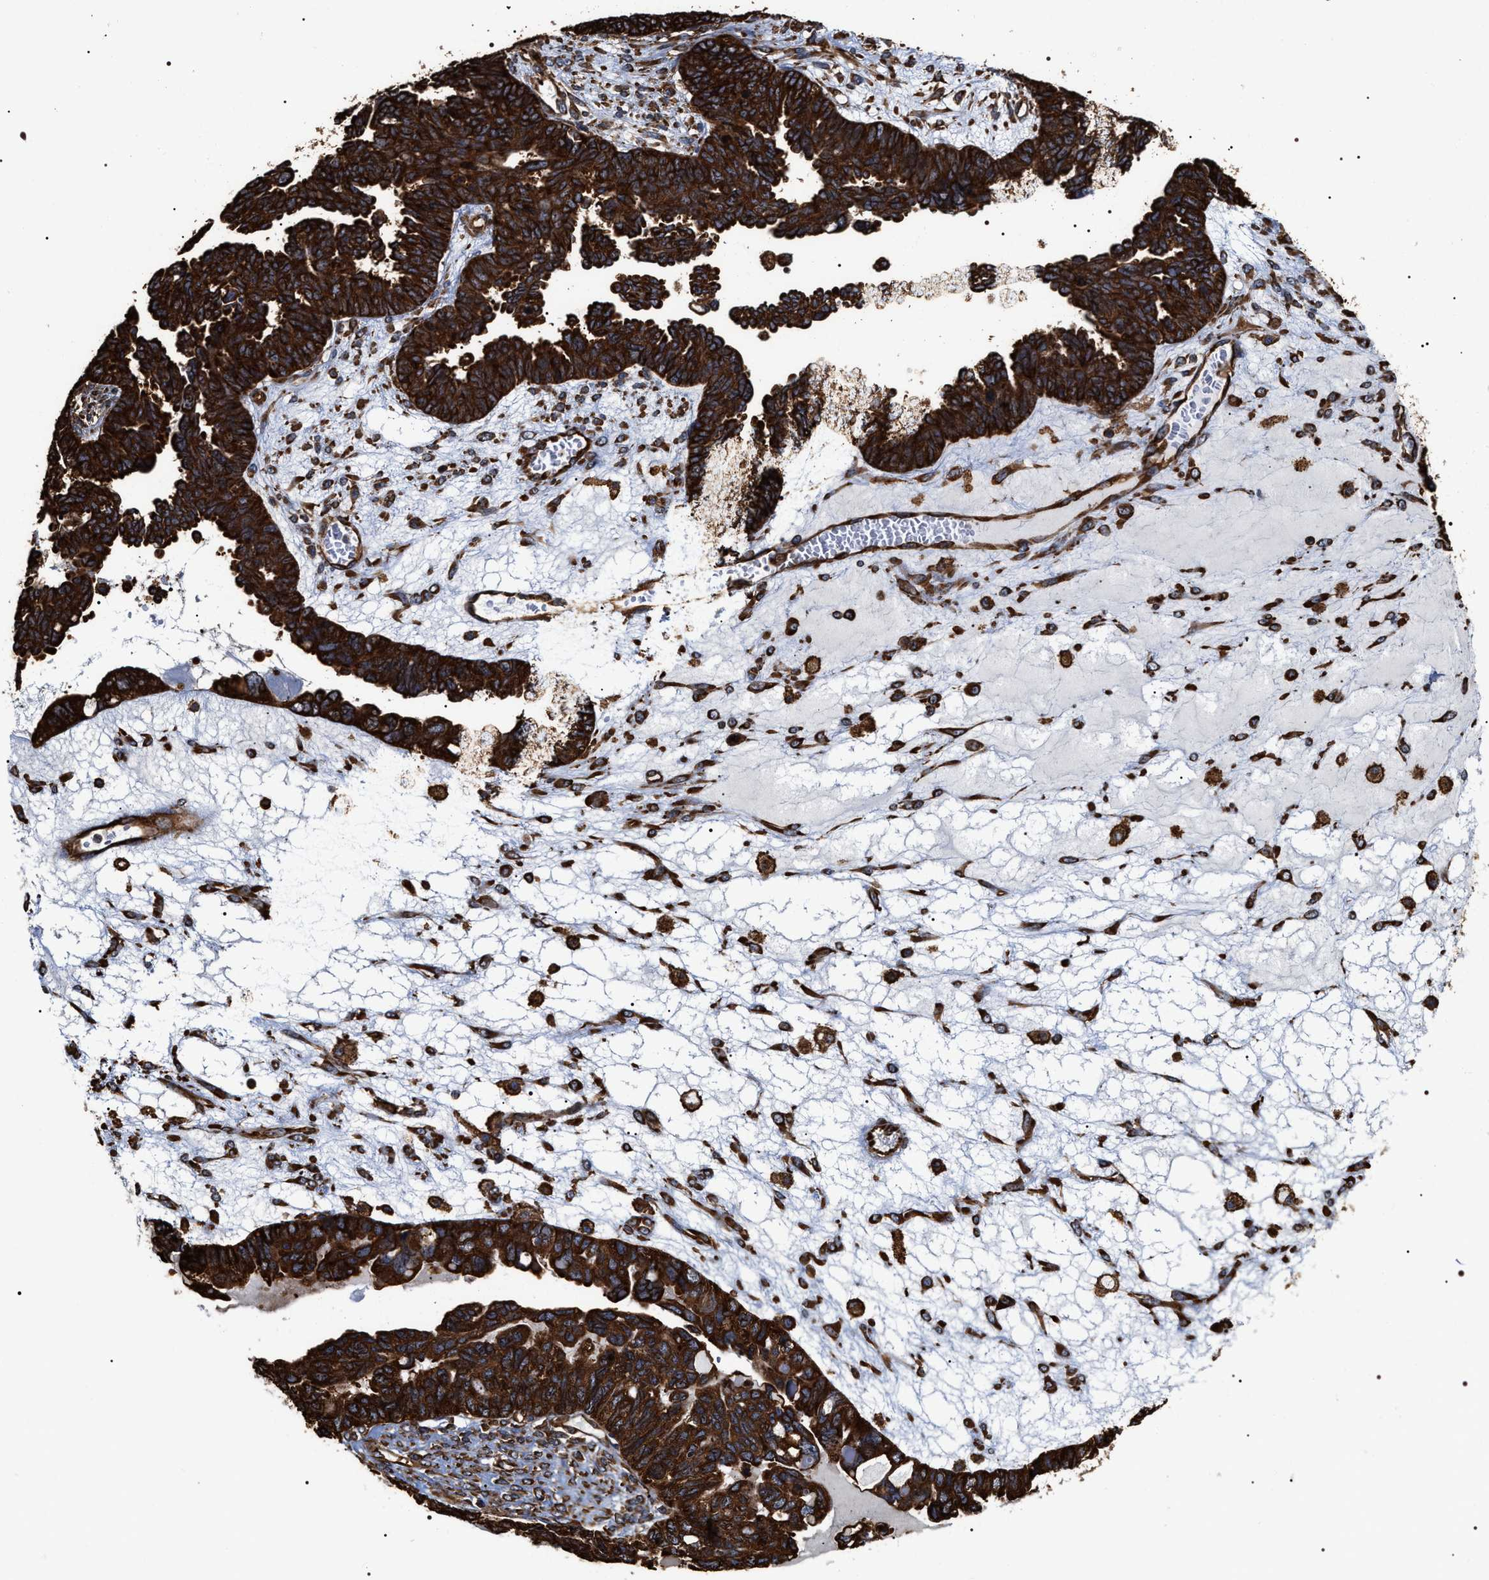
{"staining": {"intensity": "strong", "quantity": ">75%", "location": "cytoplasmic/membranous"}, "tissue": "ovarian cancer", "cell_type": "Tumor cells", "image_type": "cancer", "snomed": [{"axis": "morphology", "description": "Cystadenocarcinoma, serous, NOS"}, {"axis": "topography", "description": "Ovary"}], "caption": "Ovarian serous cystadenocarcinoma stained for a protein (brown) displays strong cytoplasmic/membranous positive positivity in about >75% of tumor cells.", "gene": "SERBP1", "patient": {"sex": "female", "age": 79}}